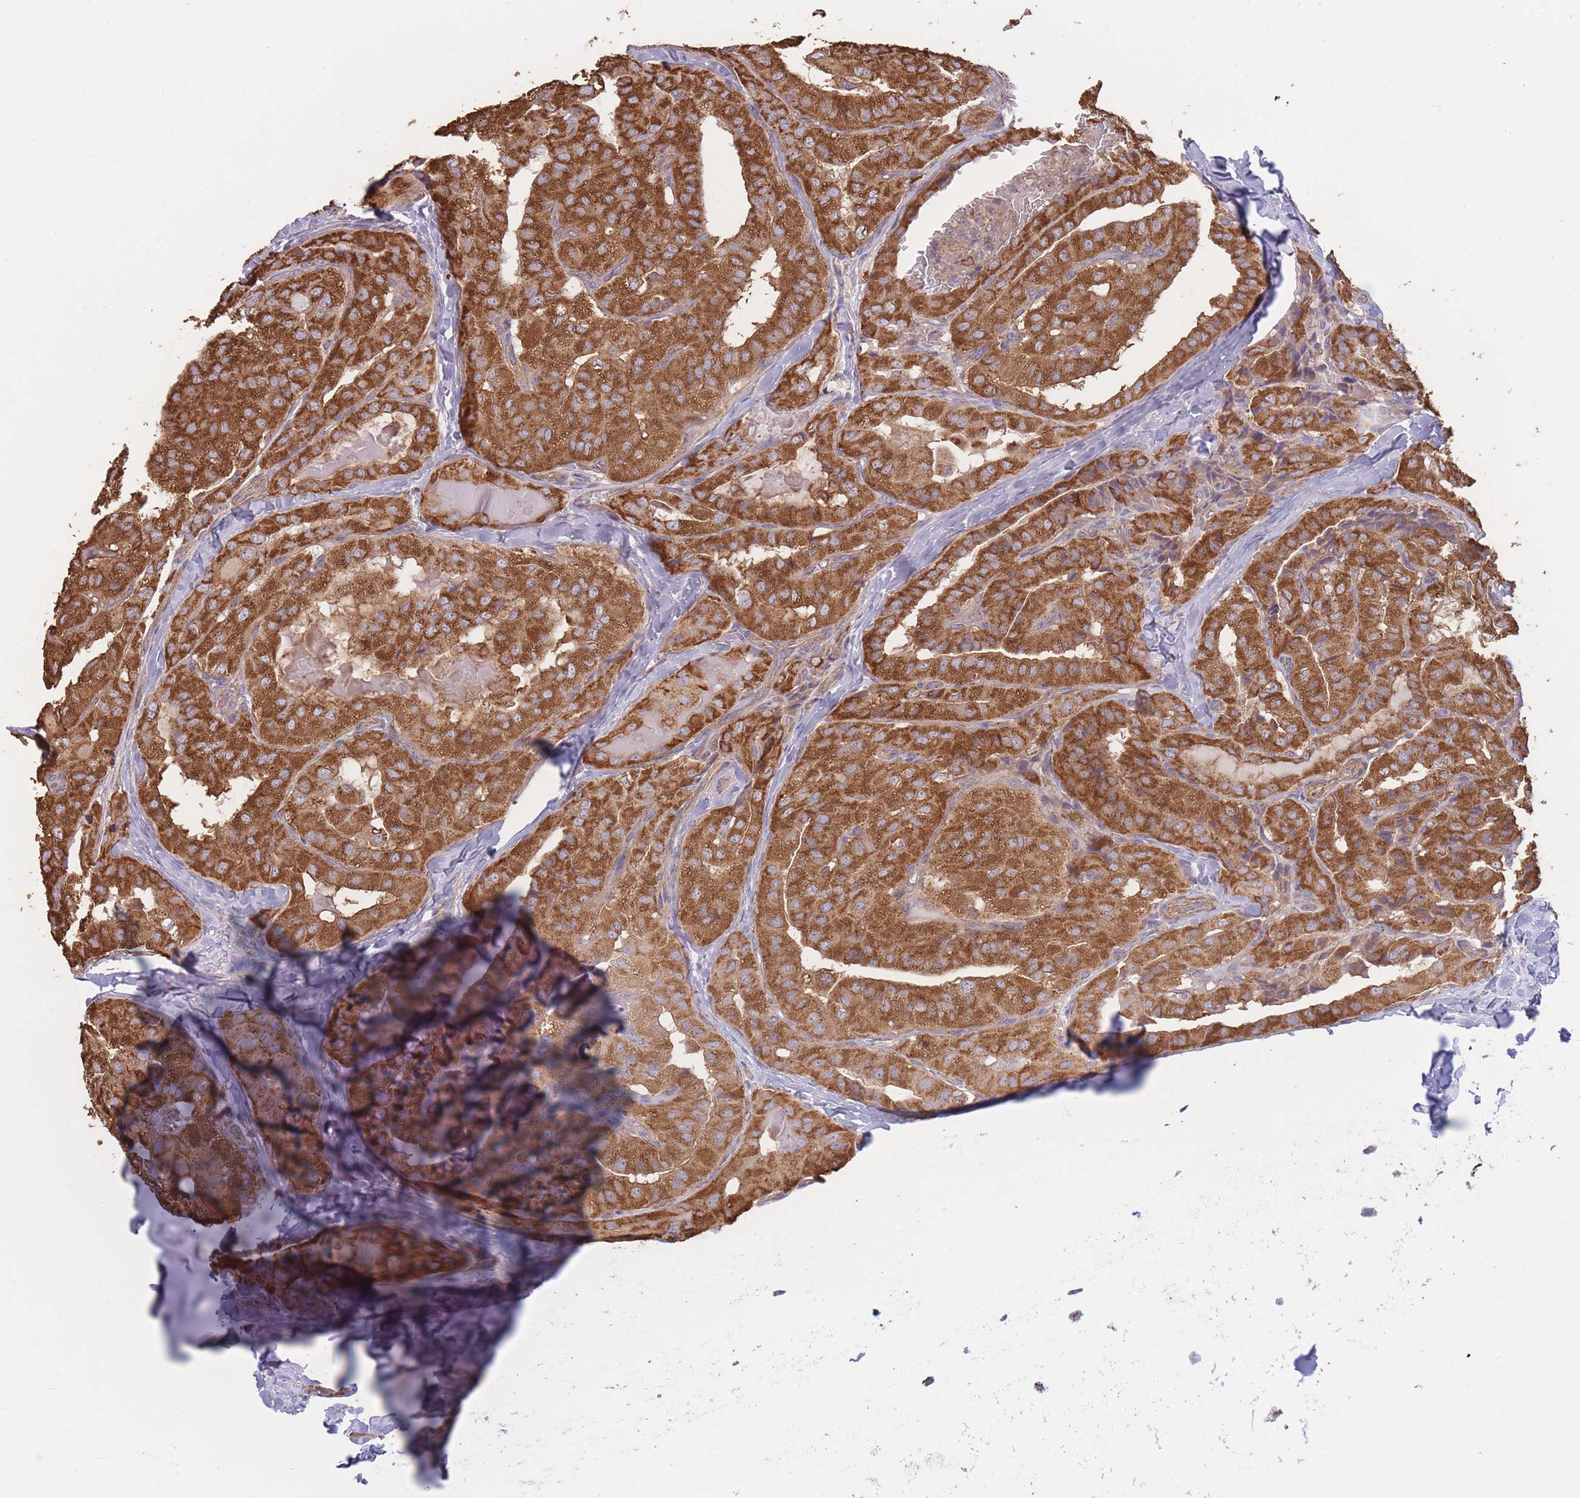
{"staining": {"intensity": "strong", "quantity": ">75%", "location": "cytoplasmic/membranous"}, "tissue": "thyroid cancer", "cell_type": "Tumor cells", "image_type": "cancer", "snomed": [{"axis": "morphology", "description": "Normal tissue, NOS"}, {"axis": "morphology", "description": "Papillary adenocarcinoma, NOS"}, {"axis": "topography", "description": "Thyroid gland"}], "caption": "Immunohistochemical staining of human thyroid papillary adenocarcinoma exhibits high levels of strong cytoplasmic/membranous positivity in approximately >75% of tumor cells.", "gene": "KIF16B", "patient": {"sex": "female", "age": 59}}